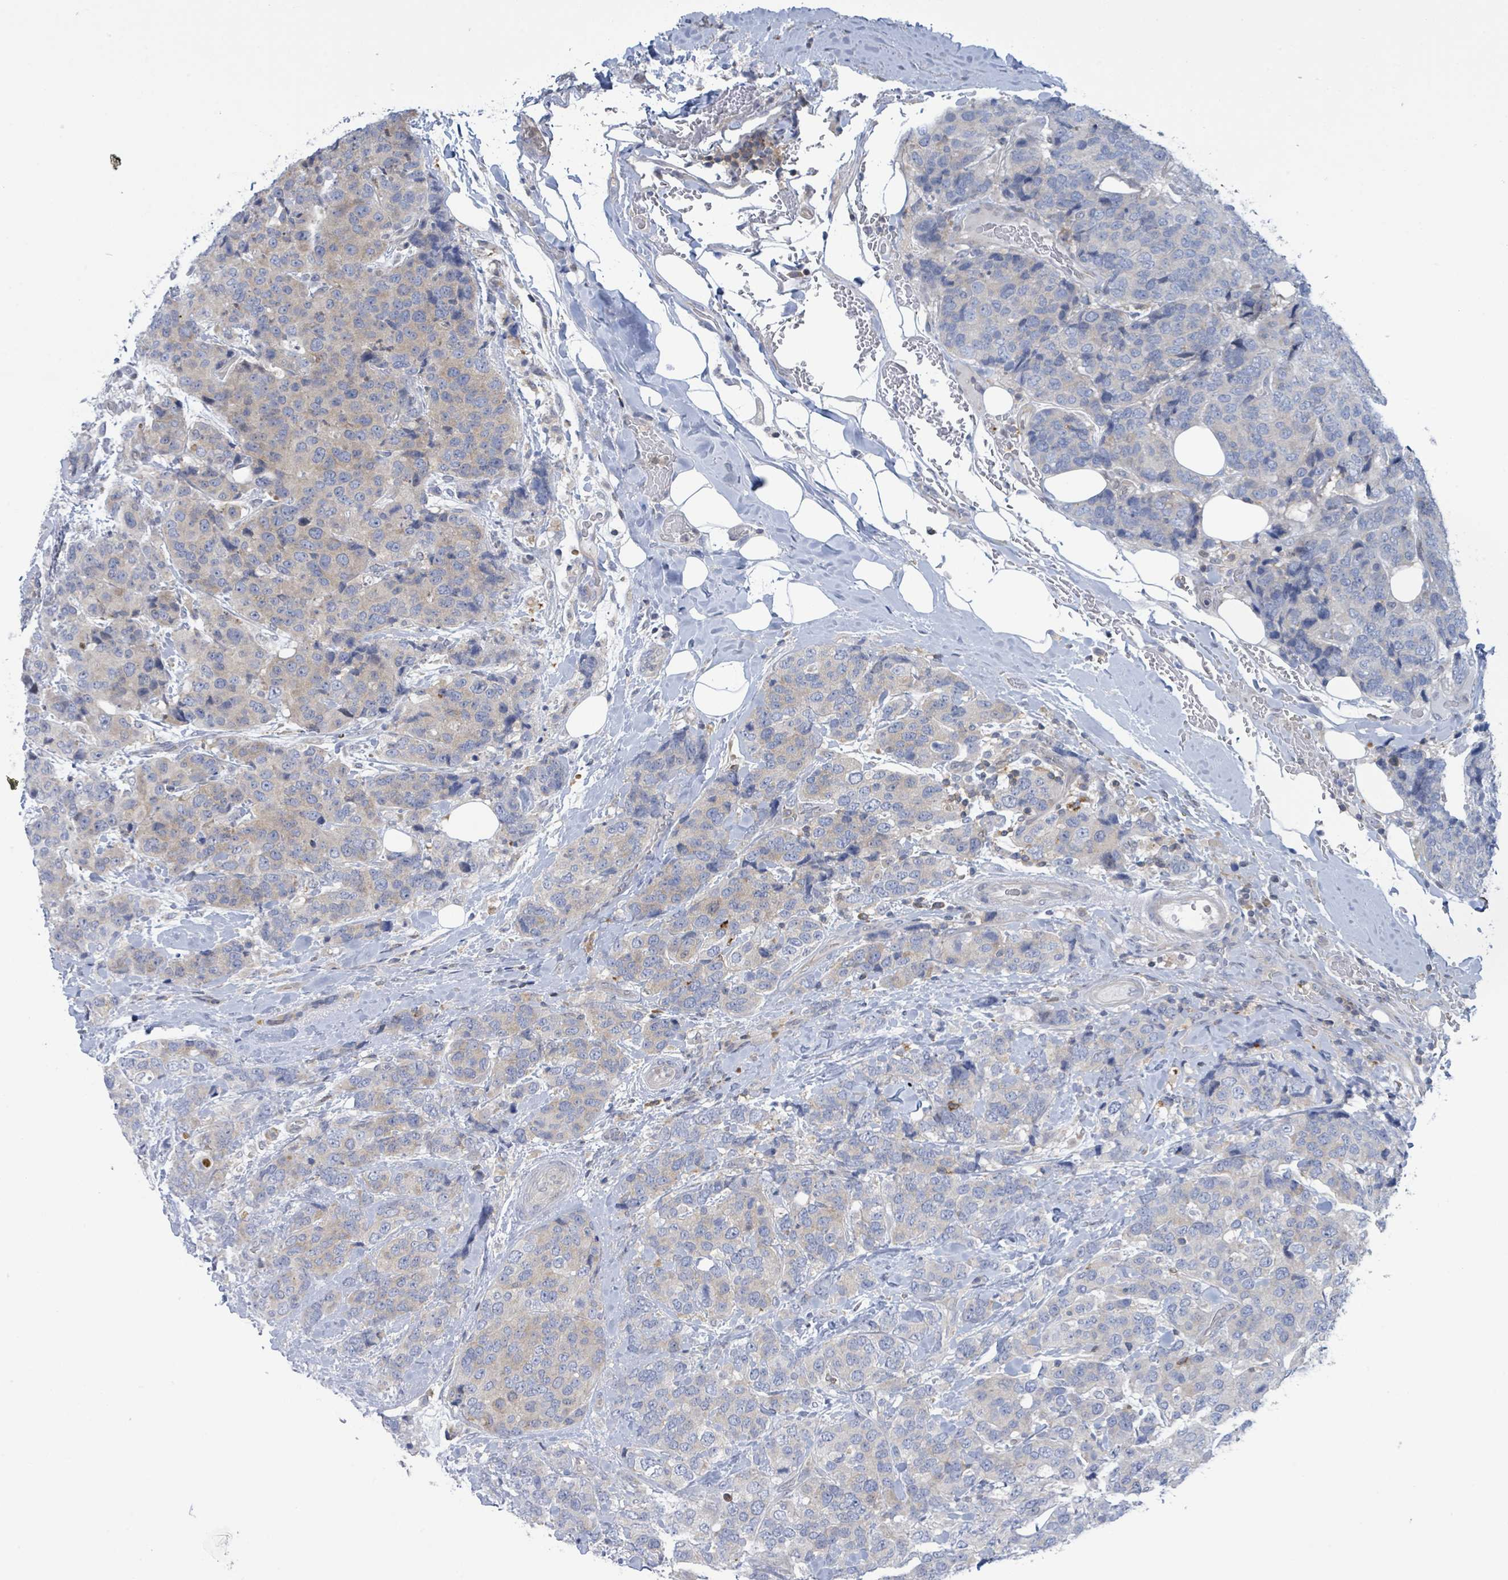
{"staining": {"intensity": "negative", "quantity": "none", "location": "none"}, "tissue": "breast cancer", "cell_type": "Tumor cells", "image_type": "cancer", "snomed": [{"axis": "morphology", "description": "Lobular carcinoma"}, {"axis": "topography", "description": "Breast"}], "caption": "Immunohistochemical staining of breast cancer (lobular carcinoma) reveals no significant positivity in tumor cells.", "gene": "DGKZ", "patient": {"sex": "female", "age": 59}}